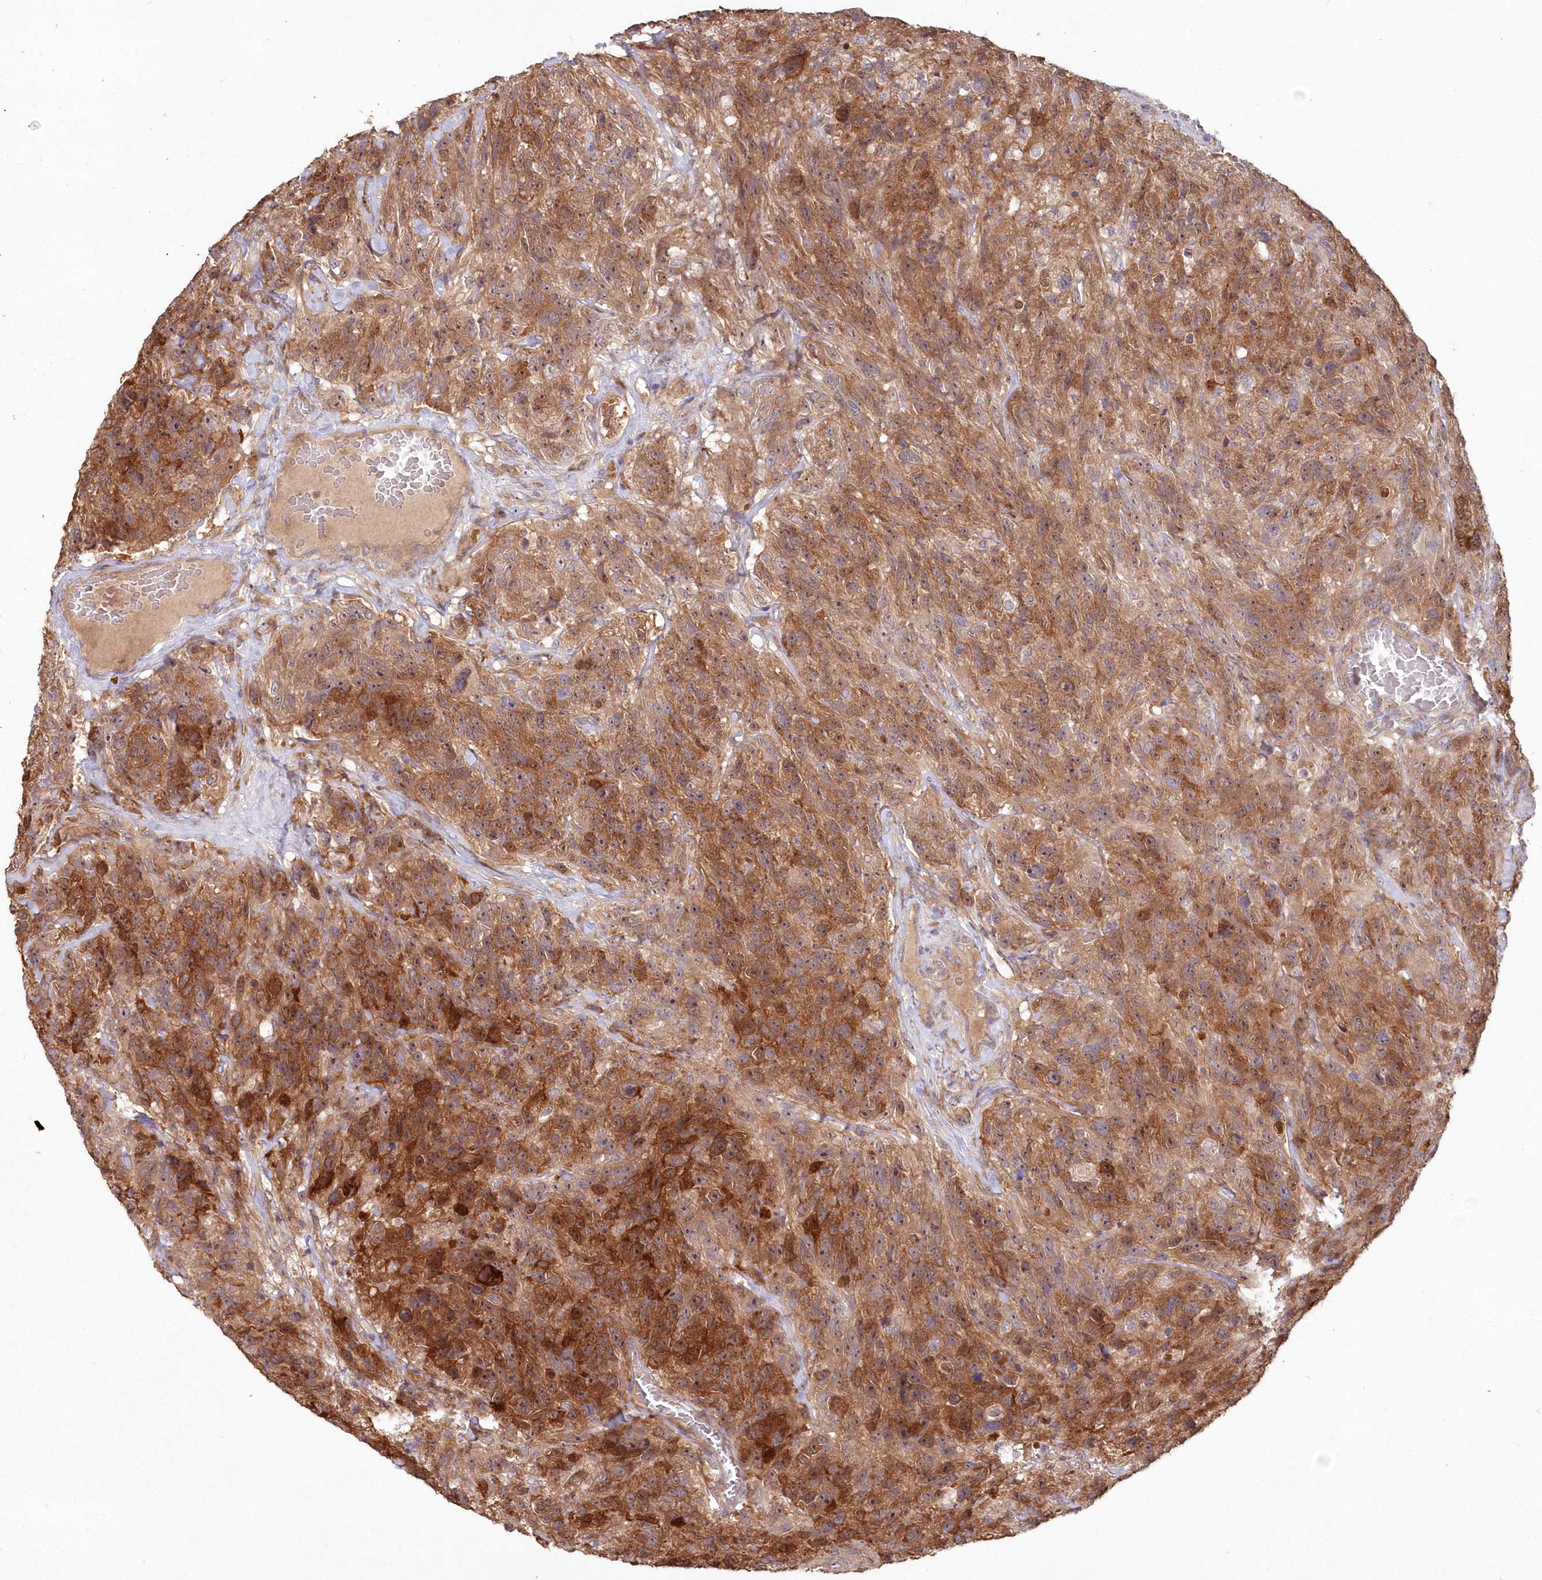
{"staining": {"intensity": "moderate", "quantity": ">75%", "location": "cytoplasmic/membranous,nuclear"}, "tissue": "glioma", "cell_type": "Tumor cells", "image_type": "cancer", "snomed": [{"axis": "morphology", "description": "Glioma, malignant, High grade"}, {"axis": "topography", "description": "Brain"}], "caption": "This is a histology image of IHC staining of malignant glioma (high-grade), which shows moderate expression in the cytoplasmic/membranous and nuclear of tumor cells.", "gene": "TBCA", "patient": {"sex": "male", "age": 69}}